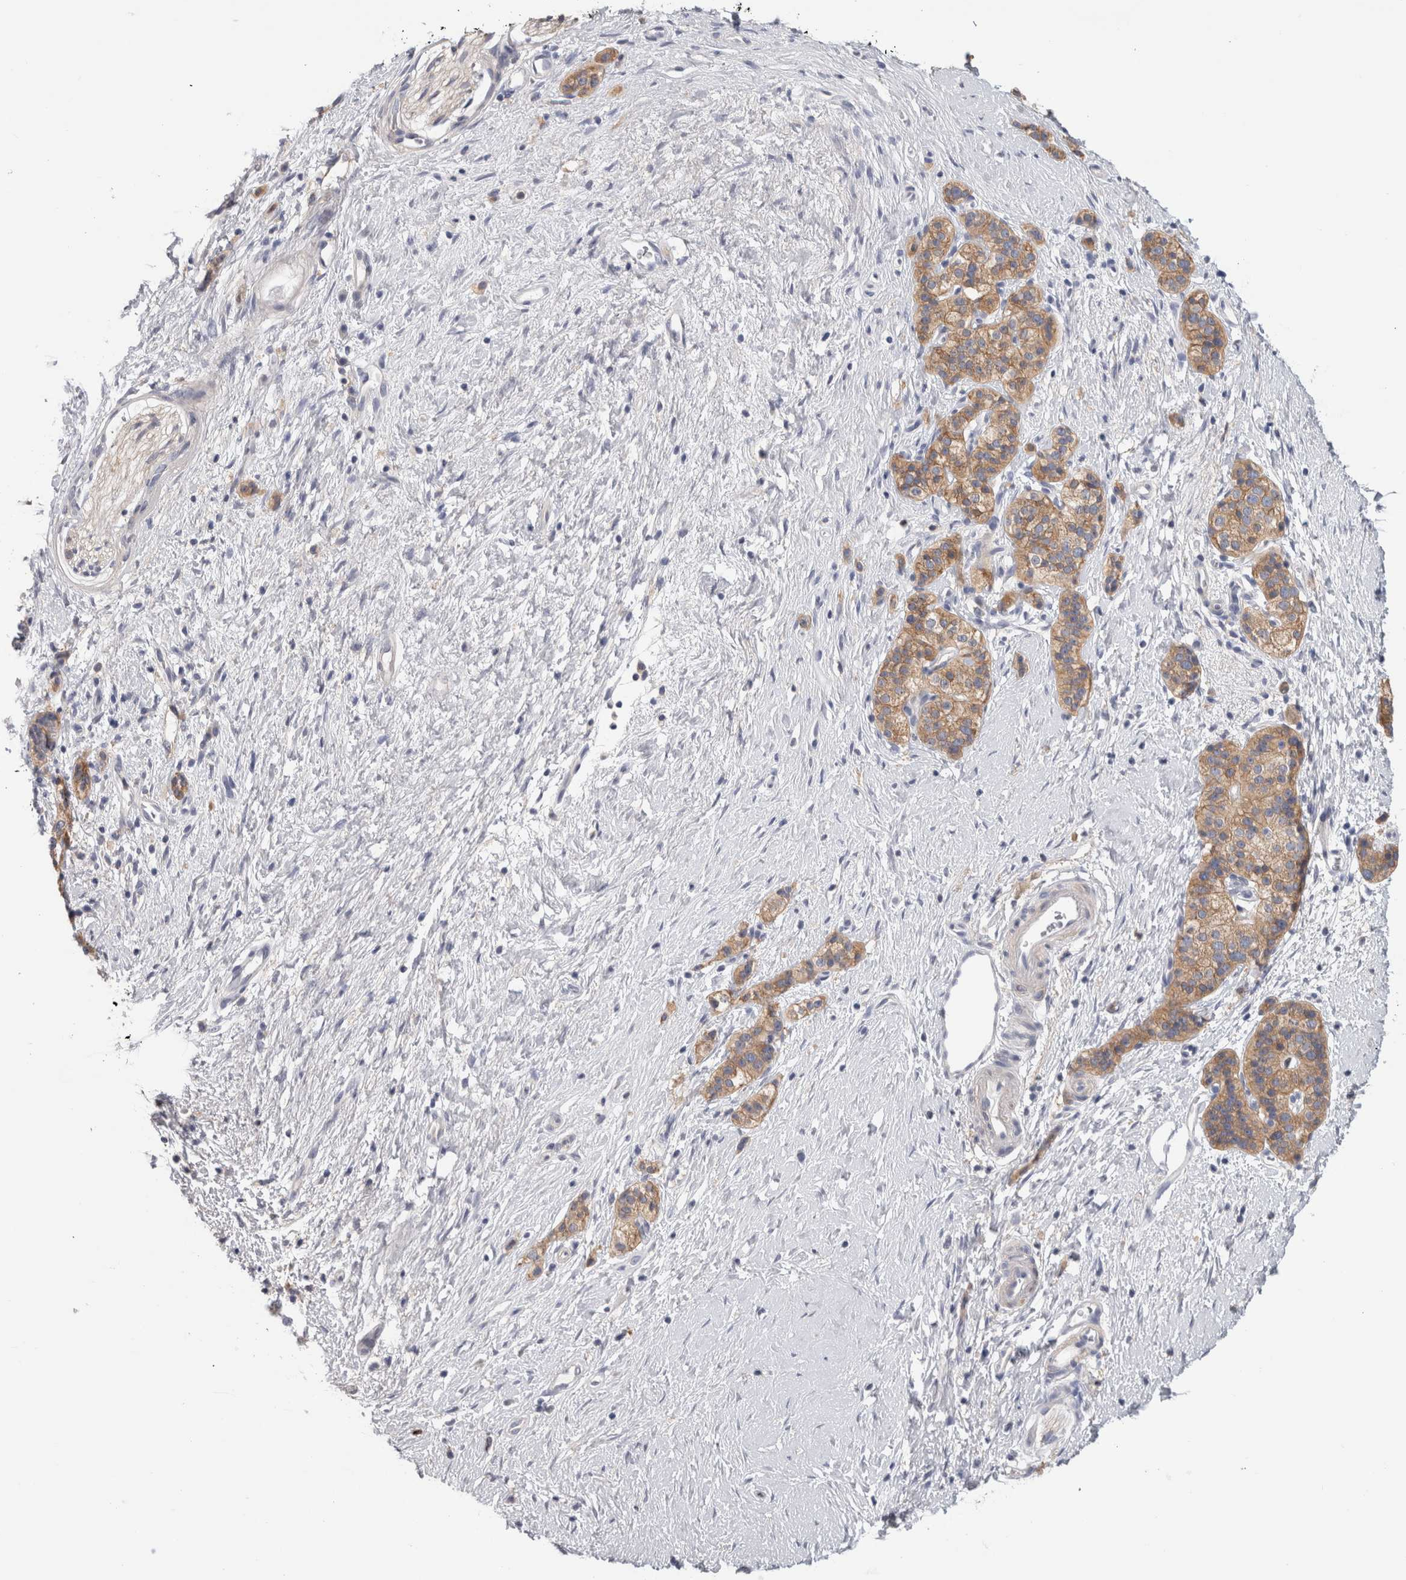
{"staining": {"intensity": "moderate", "quantity": ">75%", "location": "cytoplasmic/membranous"}, "tissue": "pancreatic cancer", "cell_type": "Tumor cells", "image_type": "cancer", "snomed": [{"axis": "morphology", "description": "Adenocarcinoma, NOS"}, {"axis": "topography", "description": "Pancreas"}], "caption": "A brown stain highlights moderate cytoplasmic/membranous staining of a protein in human pancreatic adenocarcinoma tumor cells. The staining is performed using DAB (3,3'-diaminobenzidine) brown chromogen to label protein expression. The nuclei are counter-stained blue using hematoxylin.", "gene": "SCRN1", "patient": {"sex": "male", "age": 50}}